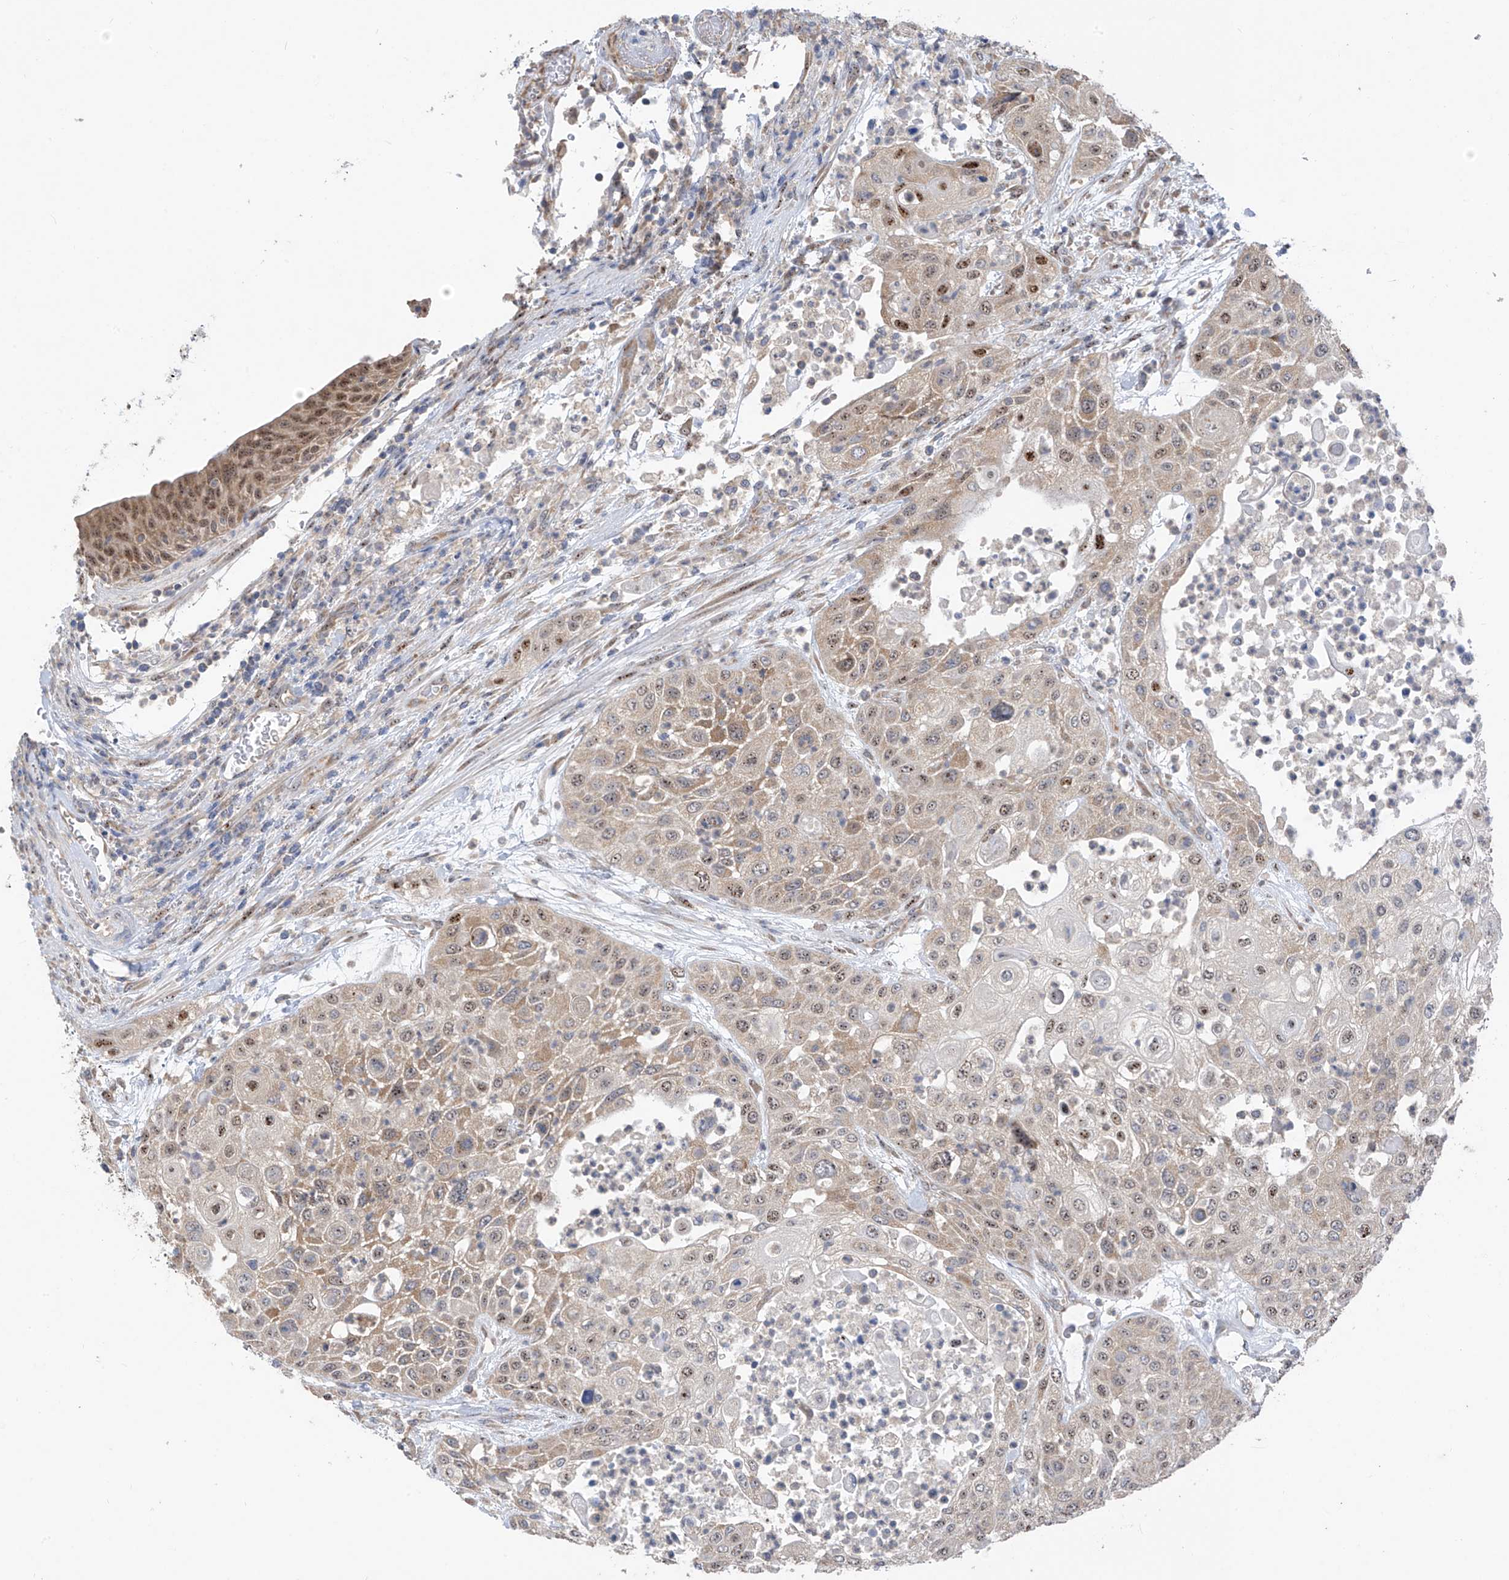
{"staining": {"intensity": "moderate", "quantity": "25%-75%", "location": "cytoplasmic/membranous,nuclear"}, "tissue": "urothelial cancer", "cell_type": "Tumor cells", "image_type": "cancer", "snomed": [{"axis": "morphology", "description": "Urothelial carcinoma, High grade"}, {"axis": "topography", "description": "Urinary bladder"}], "caption": "High-magnification brightfield microscopy of urothelial cancer stained with DAB (3,3'-diaminobenzidine) (brown) and counterstained with hematoxylin (blue). tumor cells exhibit moderate cytoplasmic/membranous and nuclear staining is seen in about25%-75% of cells.", "gene": "RPL4", "patient": {"sex": "female", "age": 79}}